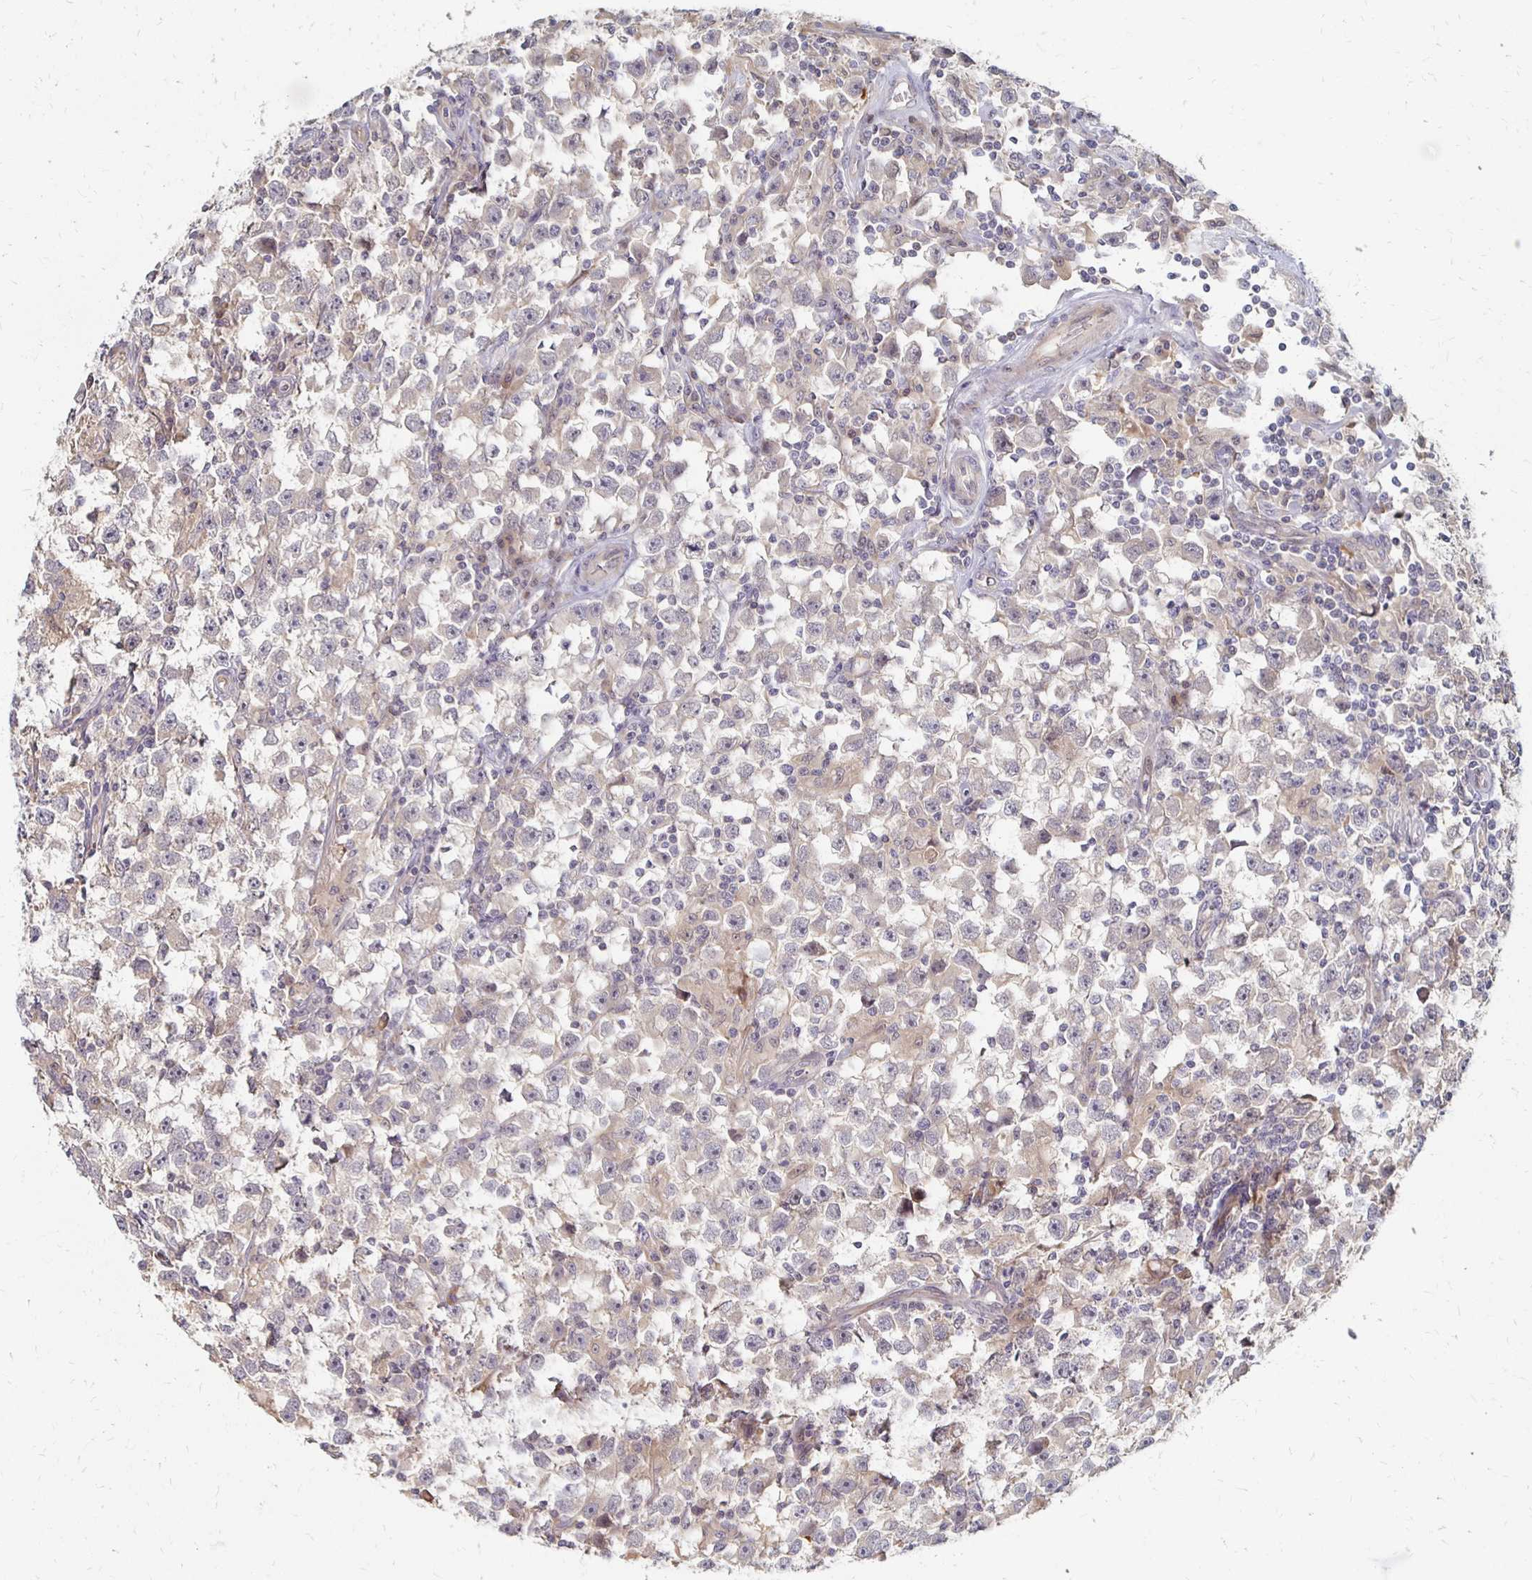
{"staining": {"intensity": "weak", "quantity": "25%-75%", "location": "cytoplasmic/membranous"}, "tissue": "testis cancer", "cell_type": "Tumor cells", "image_type": "cancer", "snomed": [{"axis": "morphology", "description": "Seminoma, NOS"}, {"axis": "topography", "description": "Testis"}], "caption": "Testis cancer (seminoma) stained with a protein marker demonstrates weak staining in tumor cells.", "gene": "PRKCB", "patient": {"sex": "male", "age": 33}}